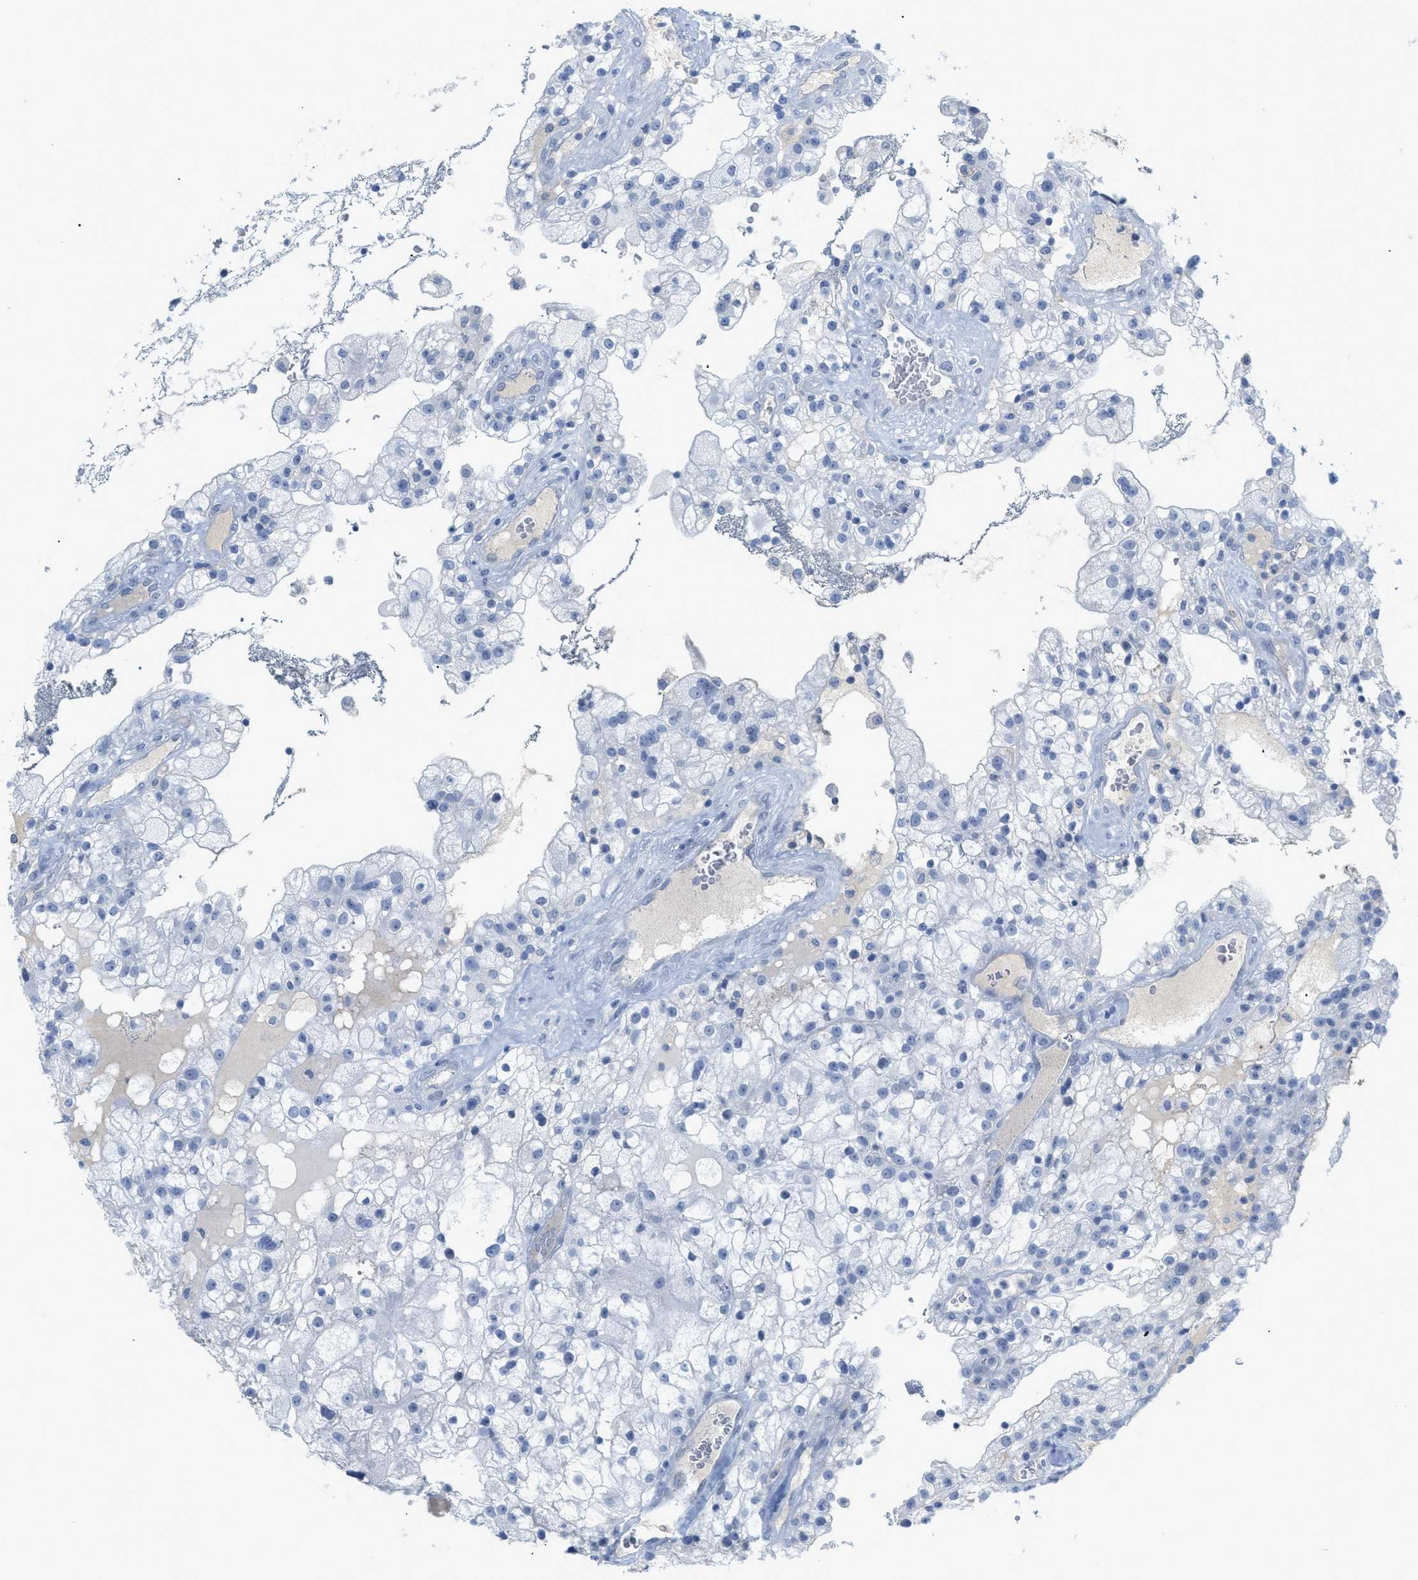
{"staining": {"intensity": "negative", "quantity": "none", "location": "none"}, "tissue": "renal cancer", "cell_type": "Tumor cells", "image_type": "cancer", "snomed": [{"axis": "morphology", "description": "Adenocarcinoma, NOS"}, {"axis": "topography", "description": "Kidney"}], "caption": "A histopathology image of human renal cancer is negative for staining in tumor cells. (Brightfield microscopy of DAB IHC at high magnification).", "gene": "HSF2", "patient": {"sex": "female", "age": 52}}